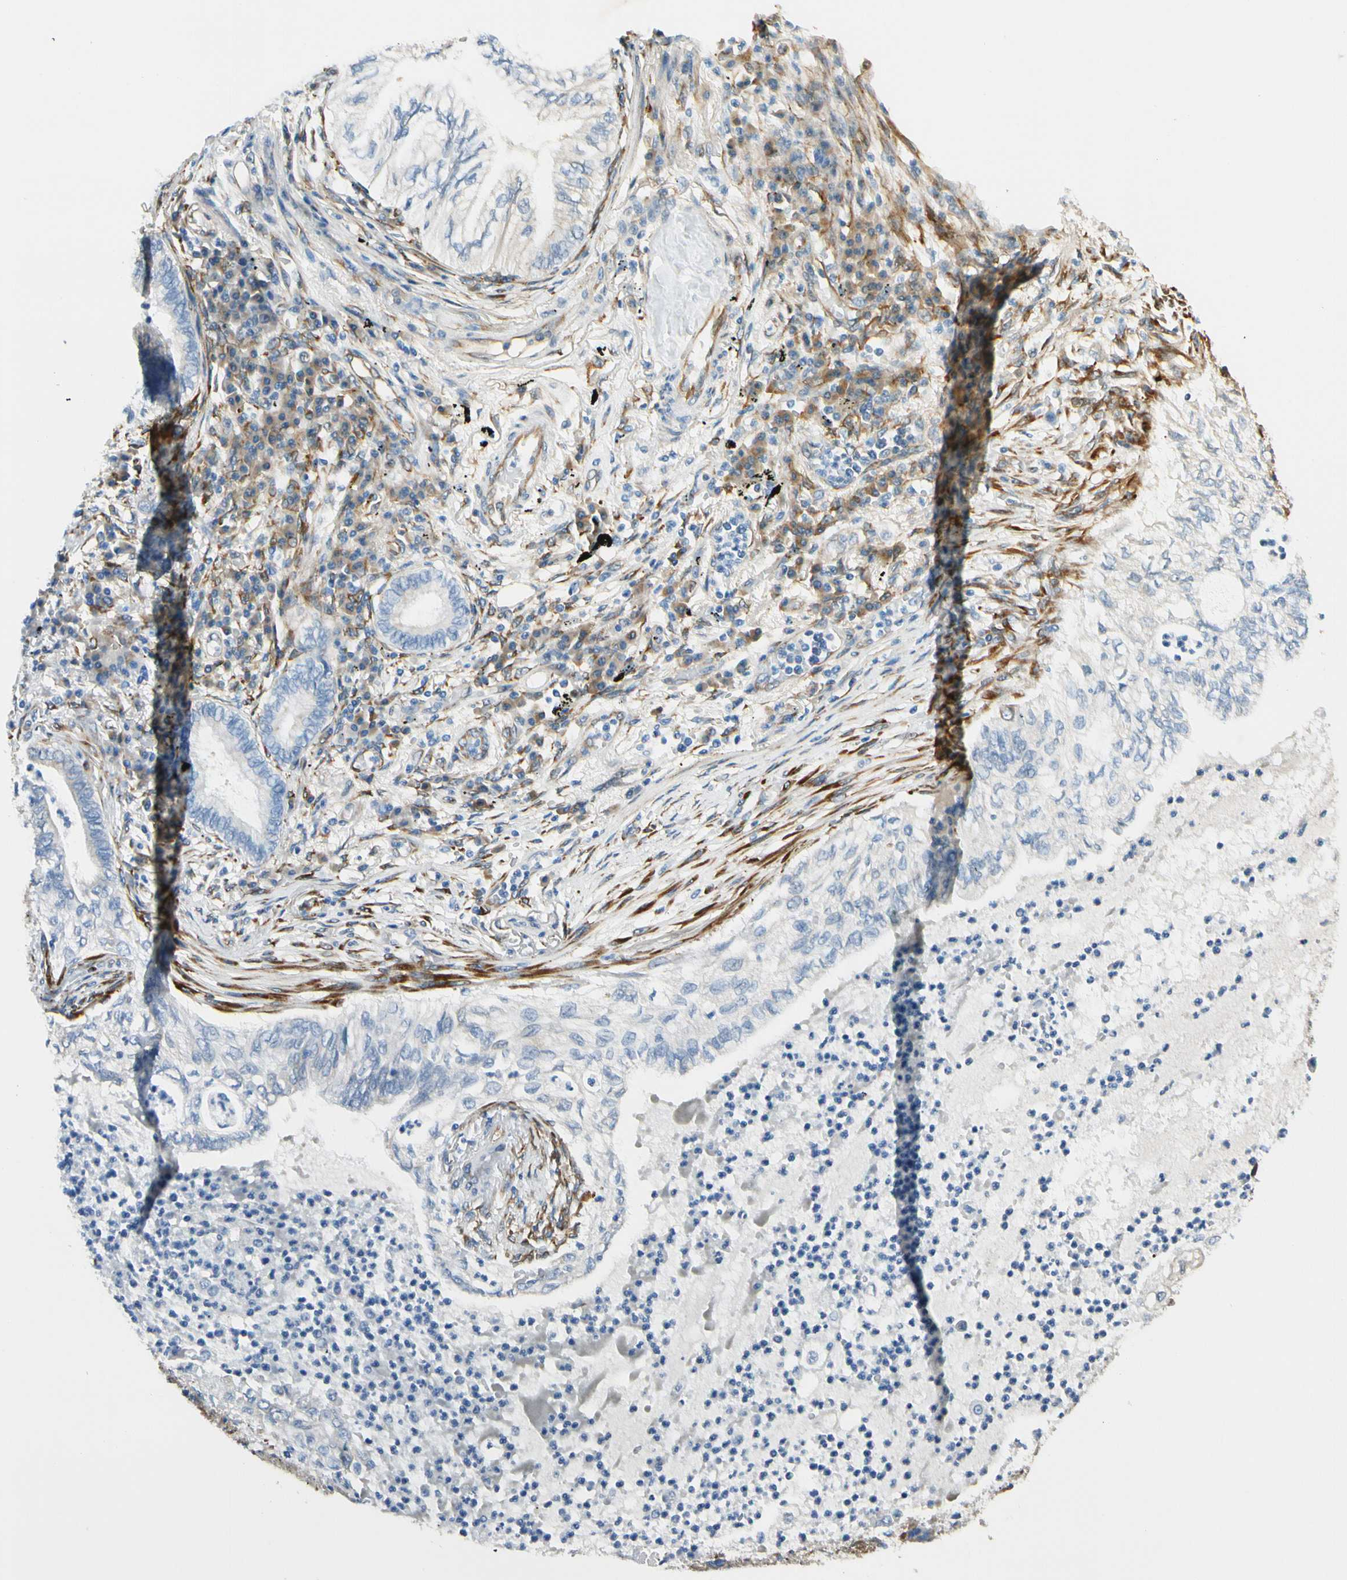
{"staining": {"intensity": "negative", "quantity": "none", "location": "none"}, "tissue": "lung cancer", "cell_type": "Tumor cells", "image_type": "cancer", "snomed": [{"axis": "morphology", "description": "Normal tissue, NOS"}, {"axis": "morphology", "description": "Adenocarcinoma, NOS"}, {"axis": "topography", "description": "Bronchus"}, {"axis": "topography", "description": "Lung"}], "caption": "Immunohistochemical staining of human lung cancer reveals no significant staining in tumor cells. (Immunohistochemistry (ihc), brightfield microscopy, high magnification).", "gene": "FKBP7", "patient": {"sex": "female", "age": 70}}